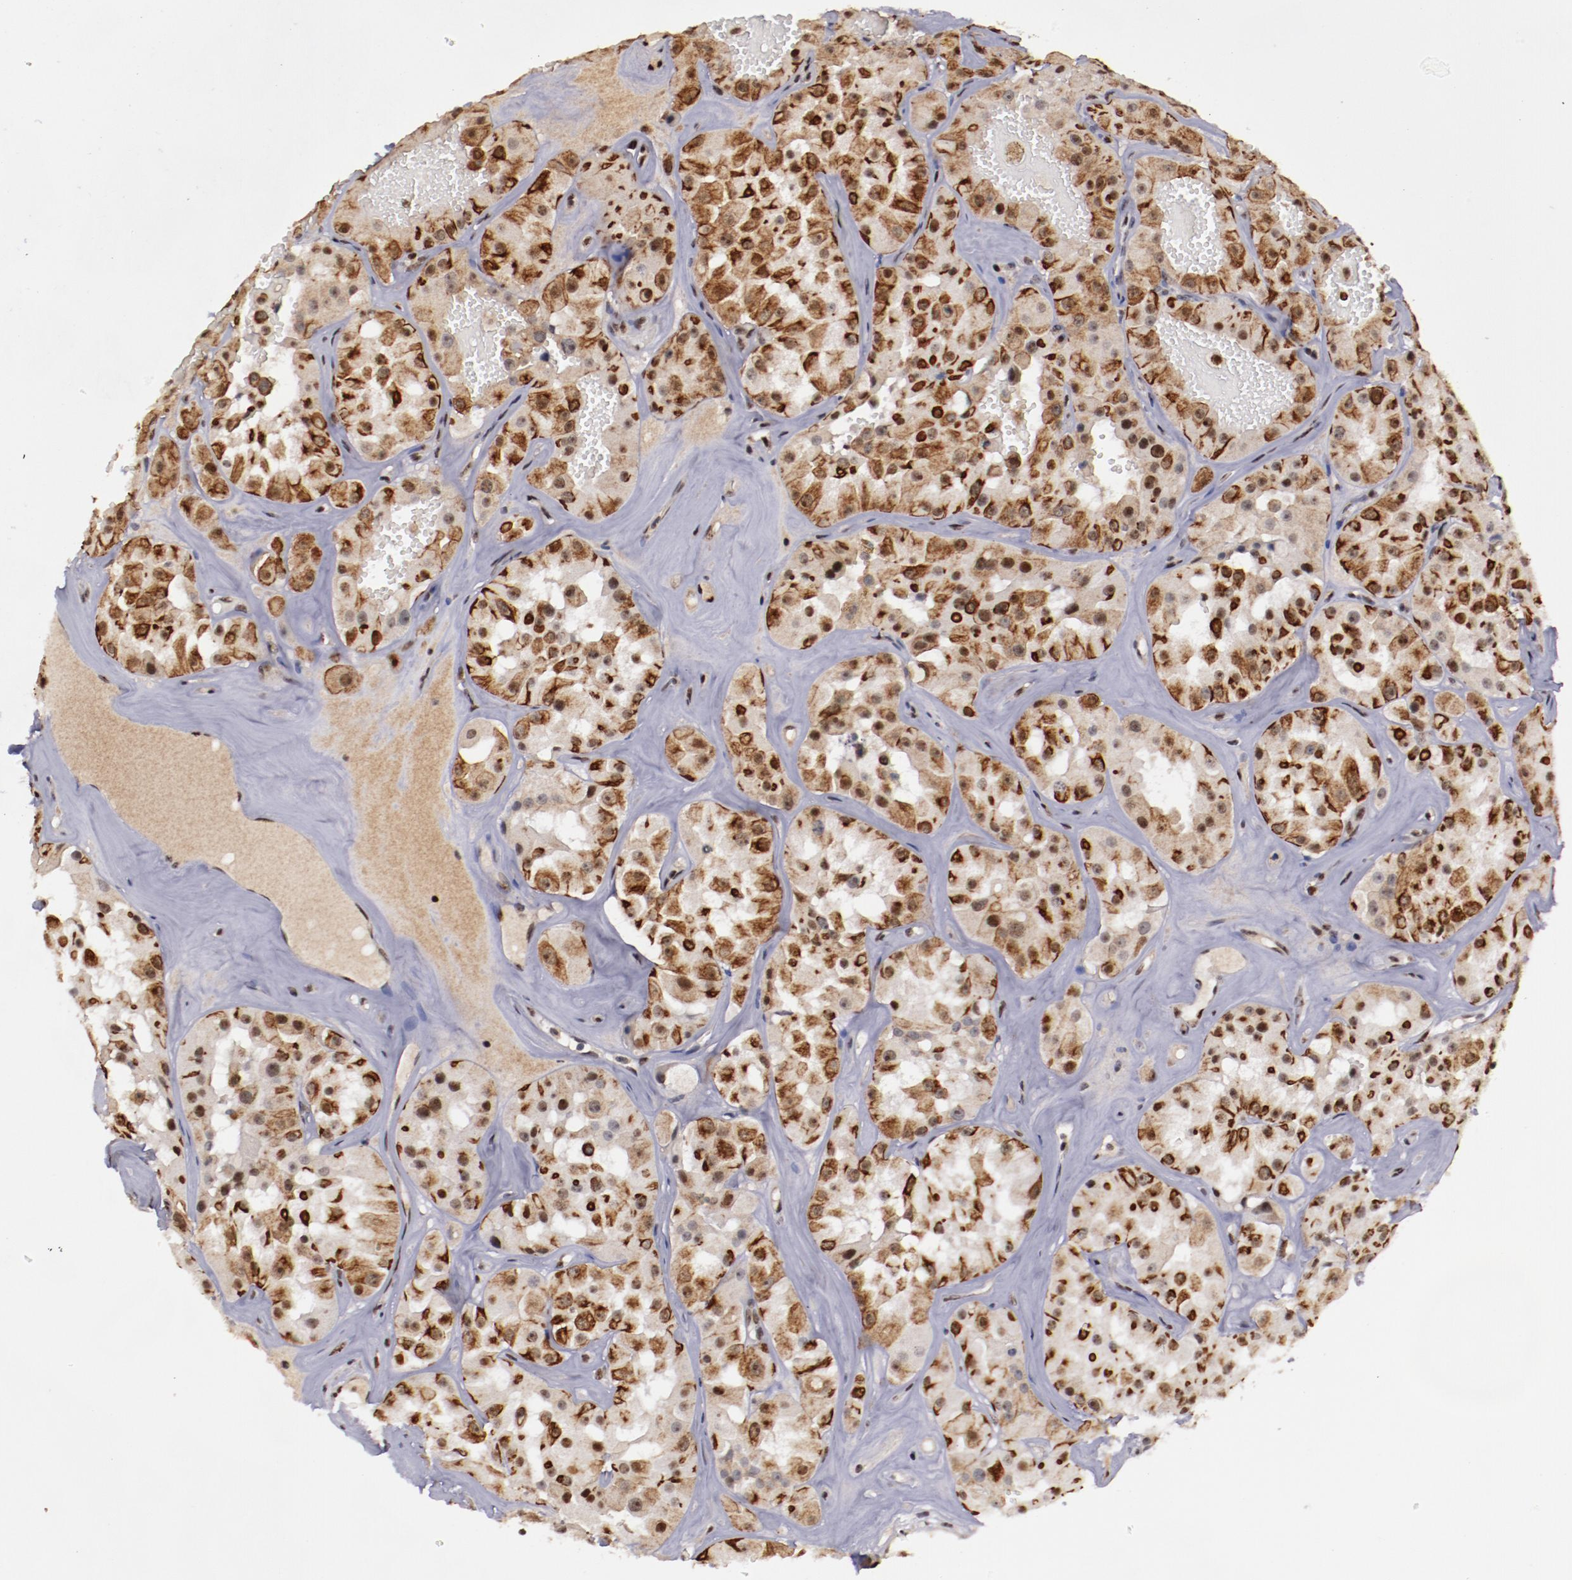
{"staining": {"intensity": "moderate", "quantity": ">75%", "location": "cytoplasmic/membranous,nuclear"}, "tissue": "renal cancer", "cell_type": "Tumor cells", "image_type": "cancer", "snomed": [{"axis": "morphology", "description": "Adenocarcinoma, uncertain malignant potential"}, {"axis": "topography", "description": "Kidney"}], "caption": "A photomicrograph of human renal adenocarcinoma,  uncertain malignant potential stained for a protein shows moderate cytoplasmic/membranous and nuclear brown staining in tumor cells.", "gene": "DDX24", "patient": {"sex": "male", "age": 63}}